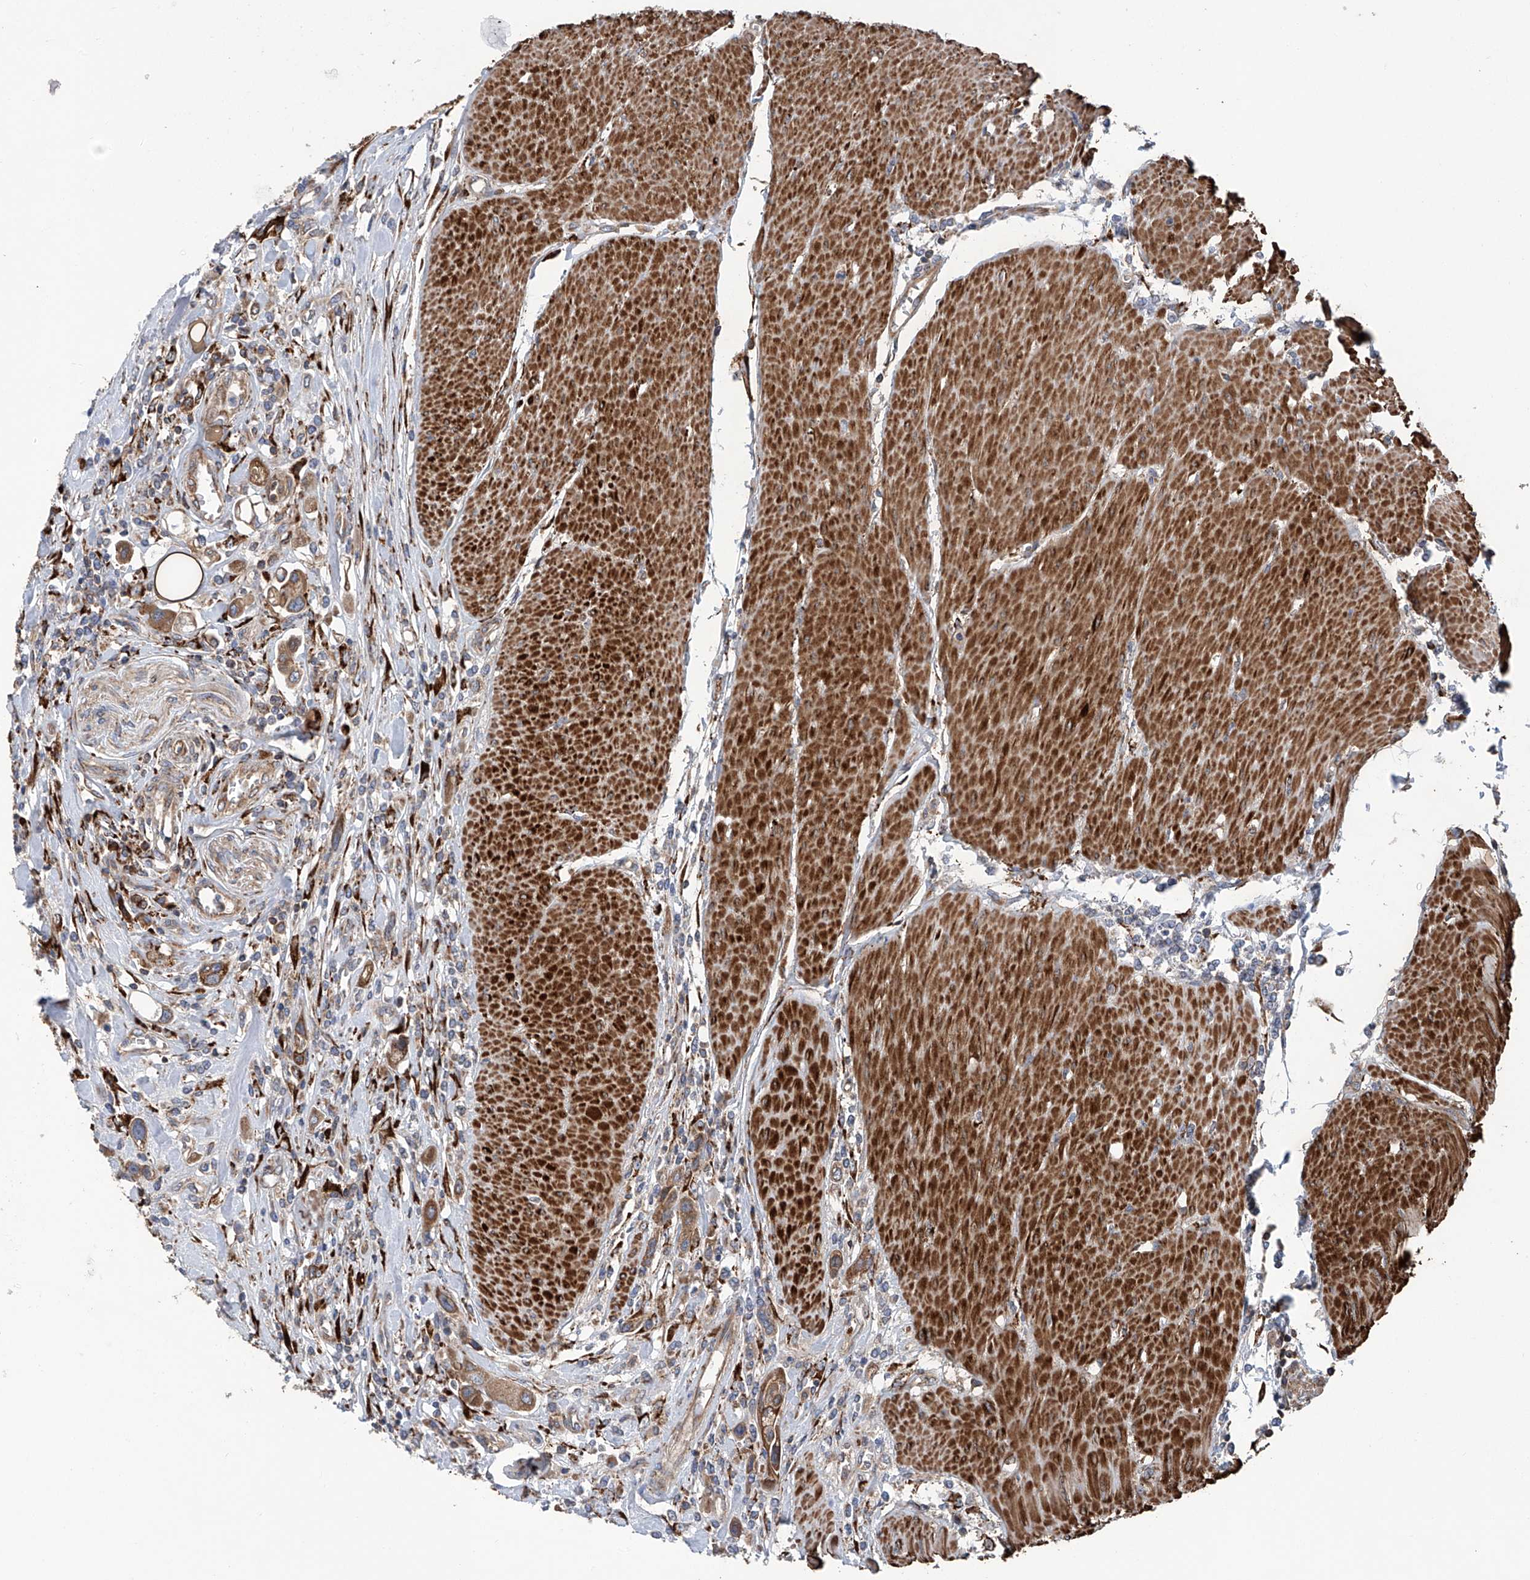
{"staining": {"intensity": "moderate", "quantity": ">75%", "location": "cytoplasmic/membranous"}, "tissue": "urothelial cancer", "cell_type": "Tumor cells", "image_type": "cancer", "snomed": [{"axis": "morphology", "description": "Urothelial carcinoma, High grade"}, {"axis": "topography", "description": "Urinary bladder"}], "caption": "This is a micrograph of immunohistochemistry staining of urothelial cancer, which shows moderate positivity in the cytoplasmic/membranous of tumor cells.", "gene": "ASCC3", "patient": {"sex": "male", "age": 50}}